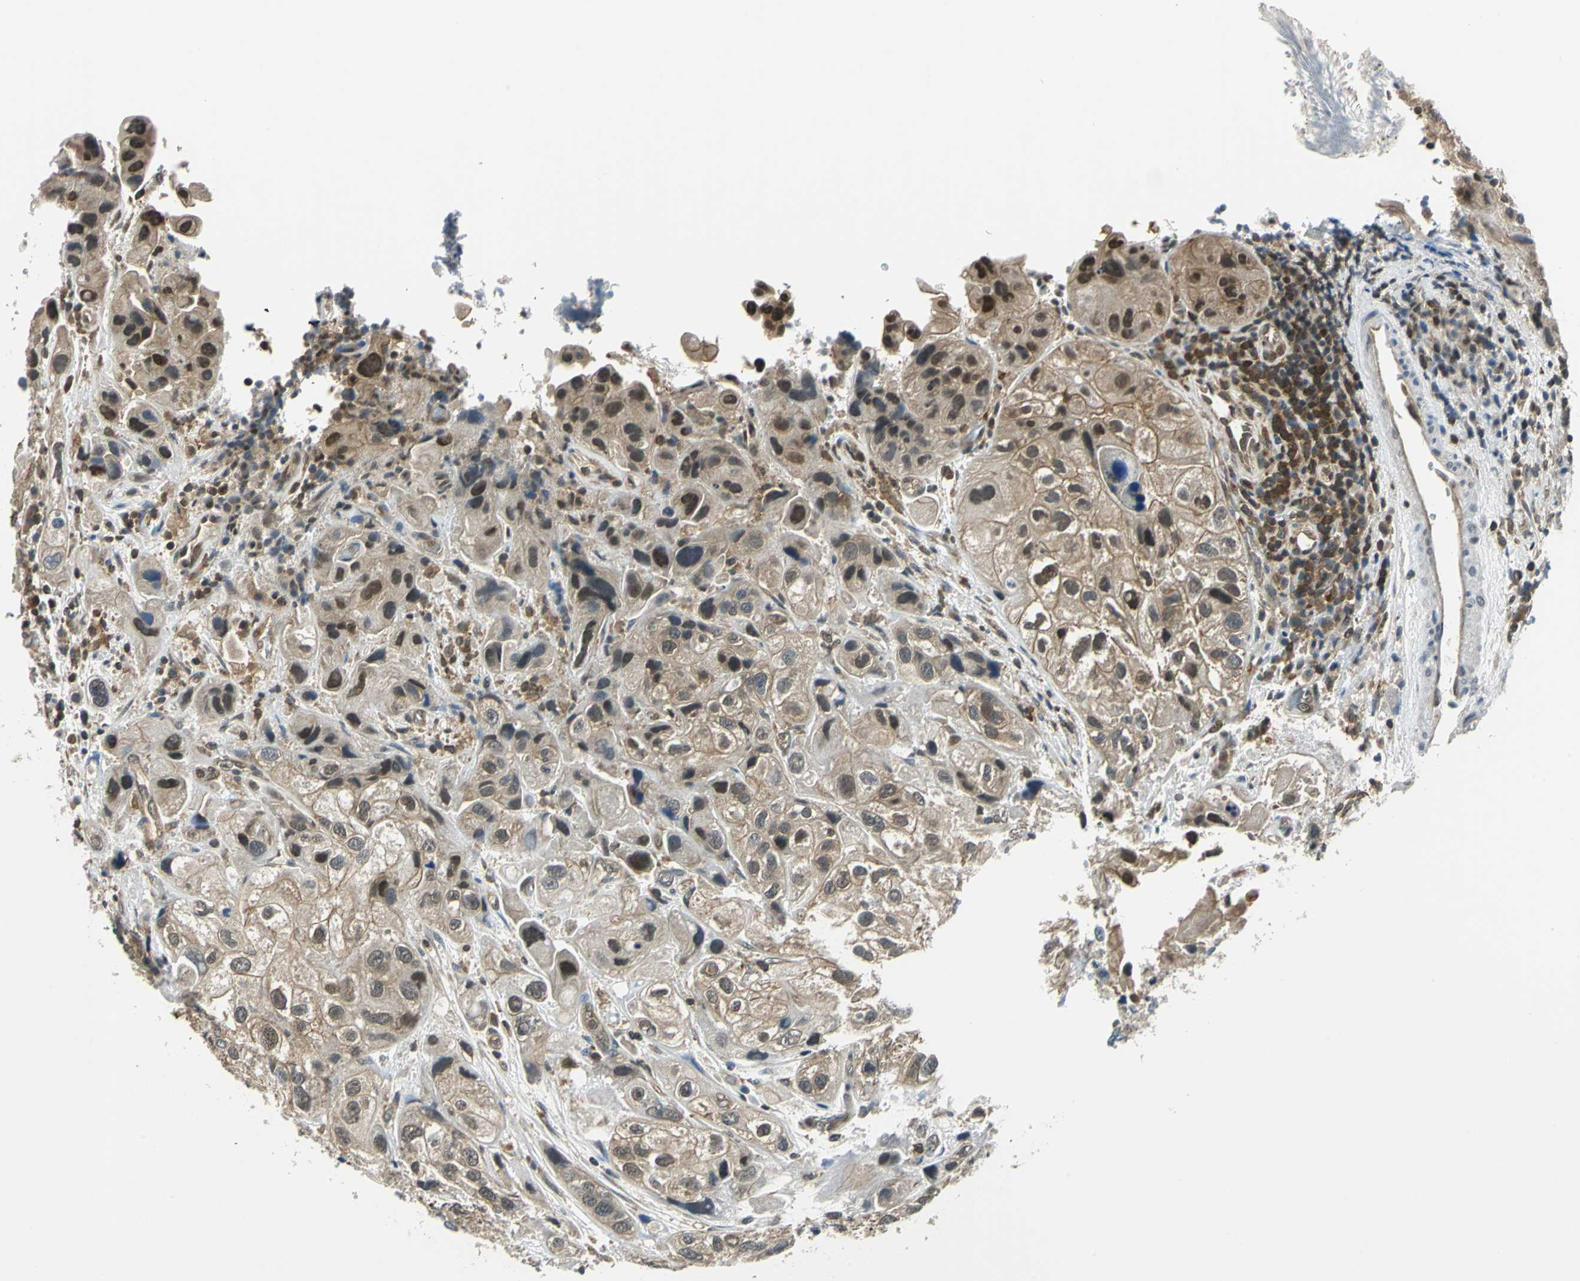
{"staining": {"intensity": "moderate", "quantity": ">75%", "location": "cytoplasmic/membranous,nuclear"}, "tissue": "urothelial cancer", "cell_type": "Tumor cells", "image_type": "cancer", "snomed": [{"axis": "morphology", "description": "Urothelial carcinoma, High grade"}, {"axis": "topography", "description": "Urinary bladder"}], "caption": "Human urothelial cancer stained with a protein marker reveals moderate staining in tumor cells.", "gene": "ARPC3", "patient": {"sex": "female", "age": 64}}